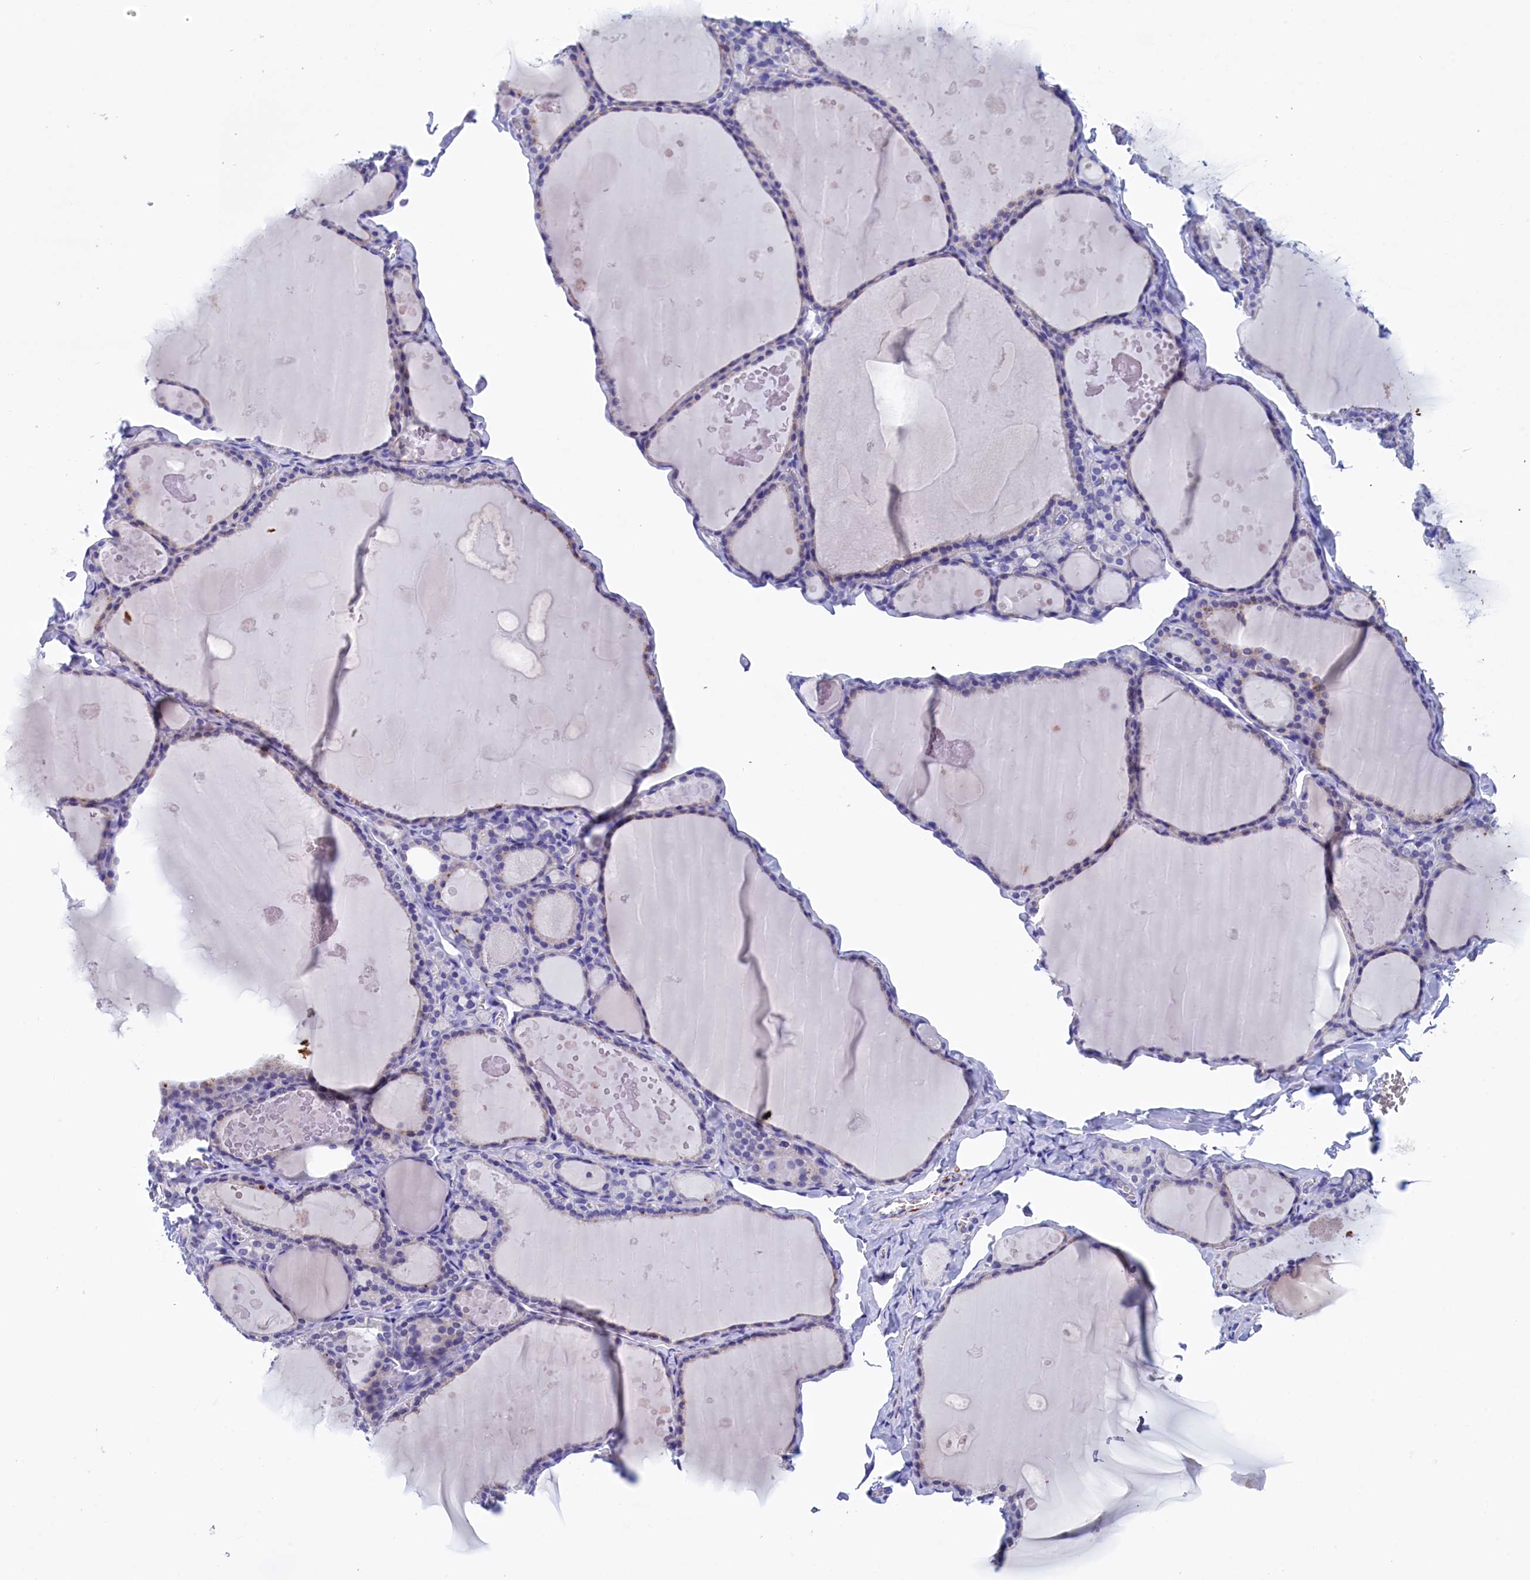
{"staining": {"intensity": "negative", "quantity": "none", "location": "none"}, "tissue": "thyroid gland", "cell_type": "Glandular cells", "image_type": "normal", "snomed": [{"axis": "morphology", "description": "Normal tissue, NOS"}, {"axis": "topography", "description": "Thyroid gland"}], "caption": "This is an immunohistochemistry photomicrograph of benign thyroid gland. There is no positivity in glandular cells.", "gene": "WDR83", "patient": {"sex": "male", "age": 56}}